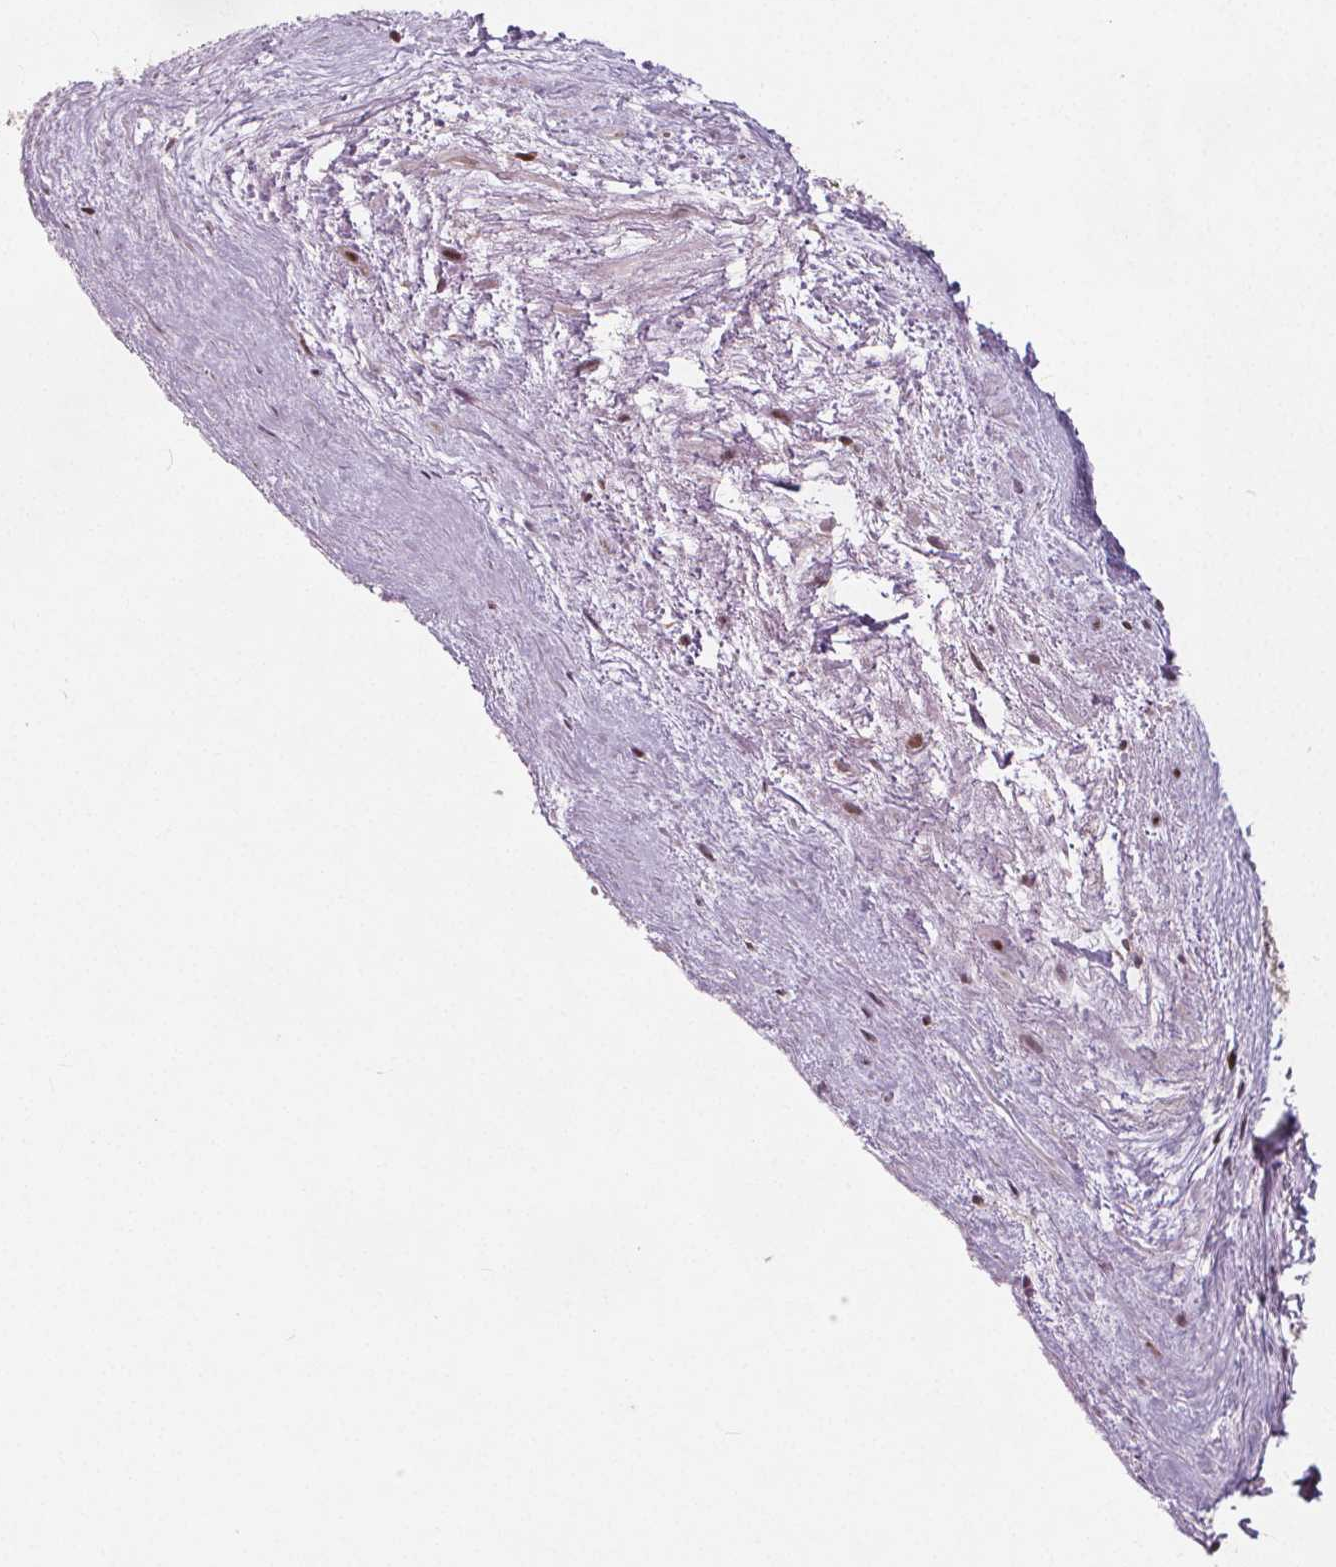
{"staining": {"intensity": "moderate", "quantity": "25%-75%", "location": "cytoplasmic/membranous,nuclear"}, "tissue": "heart muscle", "cell_type": "Cardiomyocytes", "image_type": "normal", "snomed": [{"axis": "morphology", "description": "Normal tissue, NOS"}, {"axis": "topography", "description": "Heart"}], "caption": "The micrograph shows immunohistochemical staining of unremarkable heart muscle. There is moderate cytoplasmic/membranous,nuclear staining is present in approximately 25%-75% of cardiomyocytes.", "gene": "TAF6L", "patient": {"sex": "male", "age": 62}}